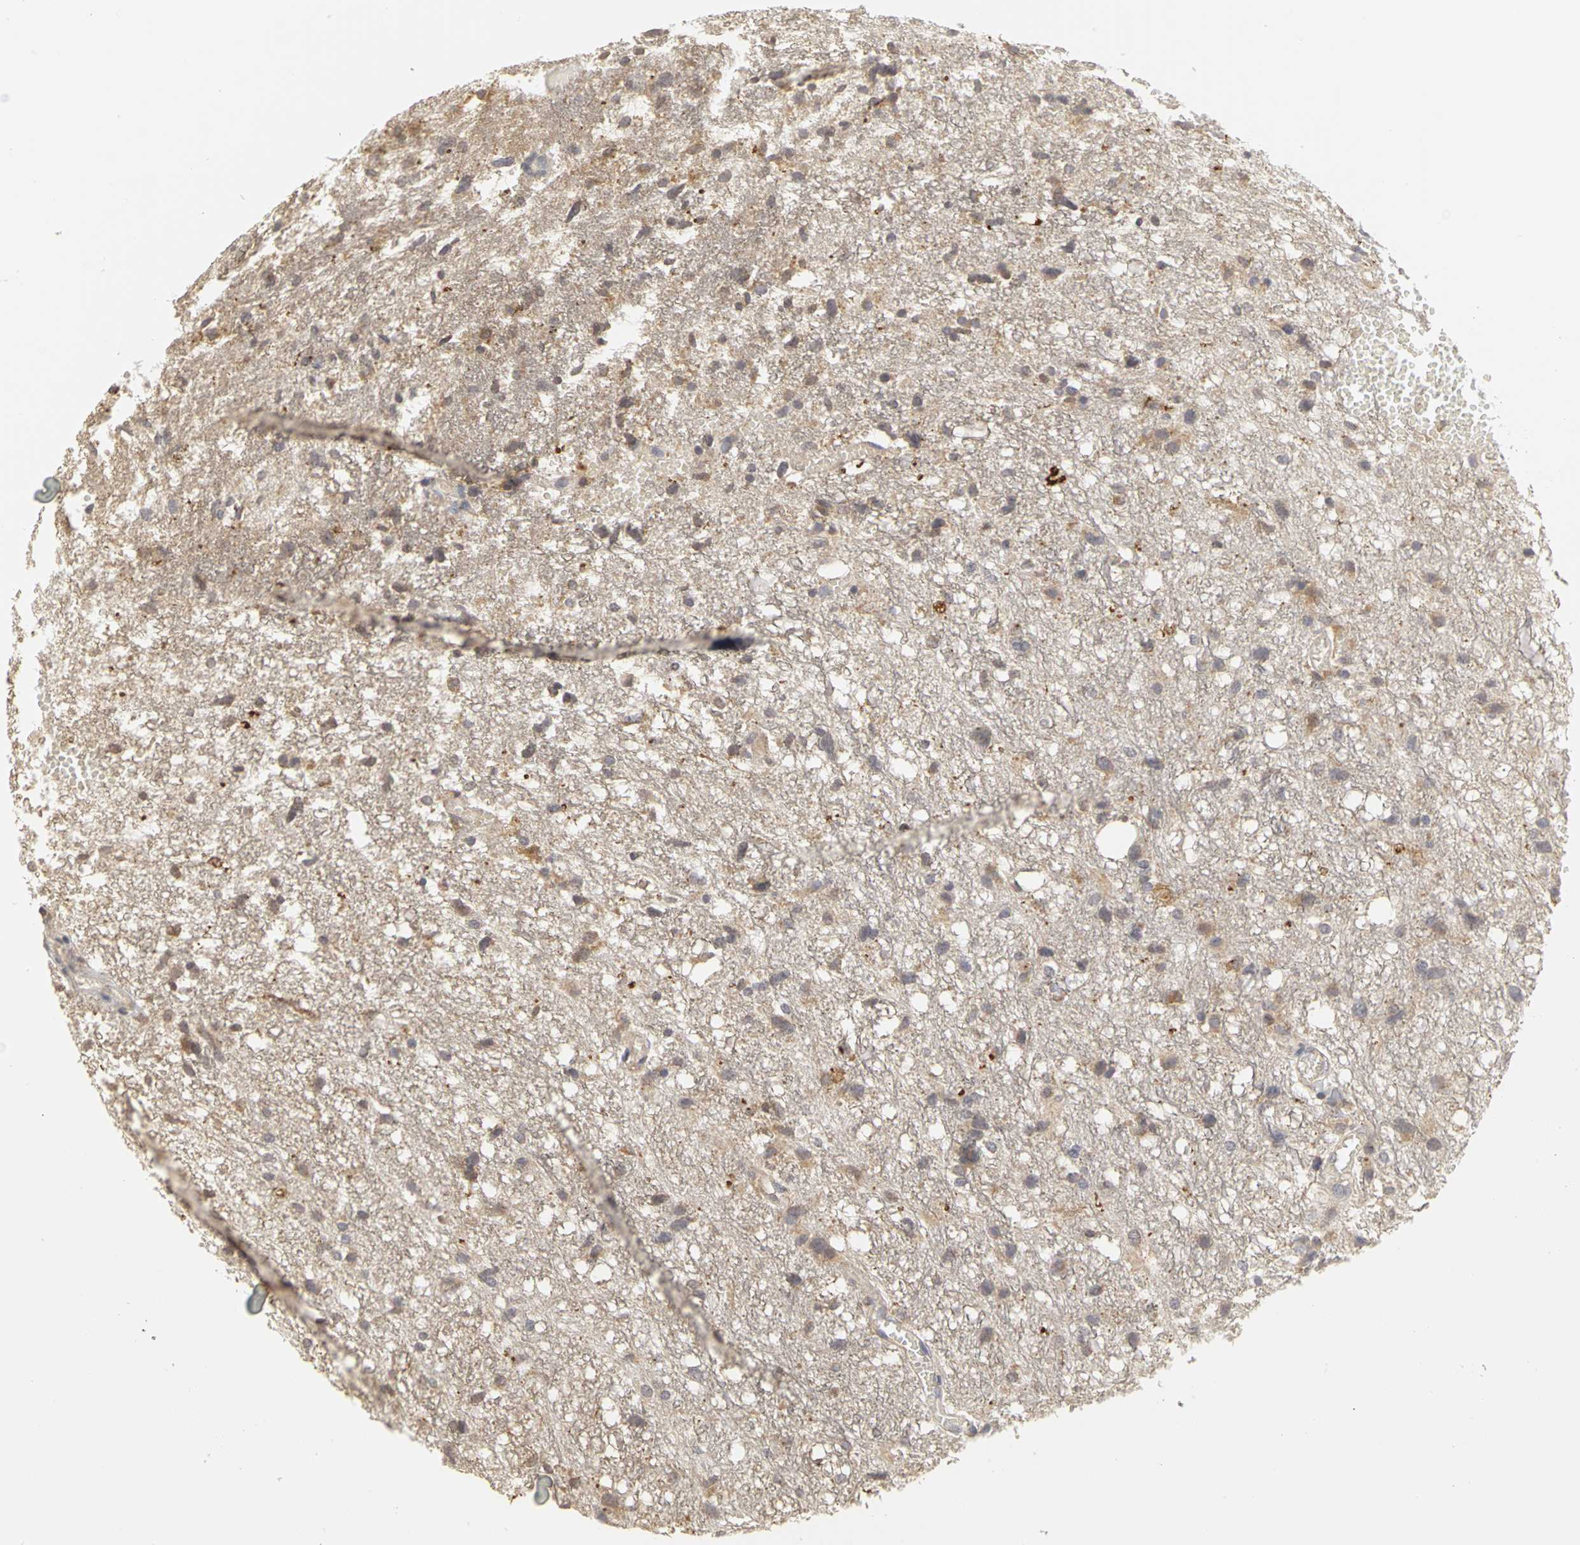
{"staining": {"intensity": "moderate", "quantity": "25%-75%", "location": "cytoplasmic/membranous"}, "tissue": "glioma", "cell_type": "Tumor cells", "image_type": "cancer", "snomed": [{"axis": "morphology", "description": "Glioma, malignant, High grade"}, {"axis": "topography", "description": "Brain"}], "caption": "High-grade glioma (malignant) tissue demonstrates moderate cytoplasmic/membranous expression in approximately 25%-75% of tumor cells, visualized by immunohistochemistry.", "gene": "IRAK1", "patient": {"sex": "female", "age": 59}}